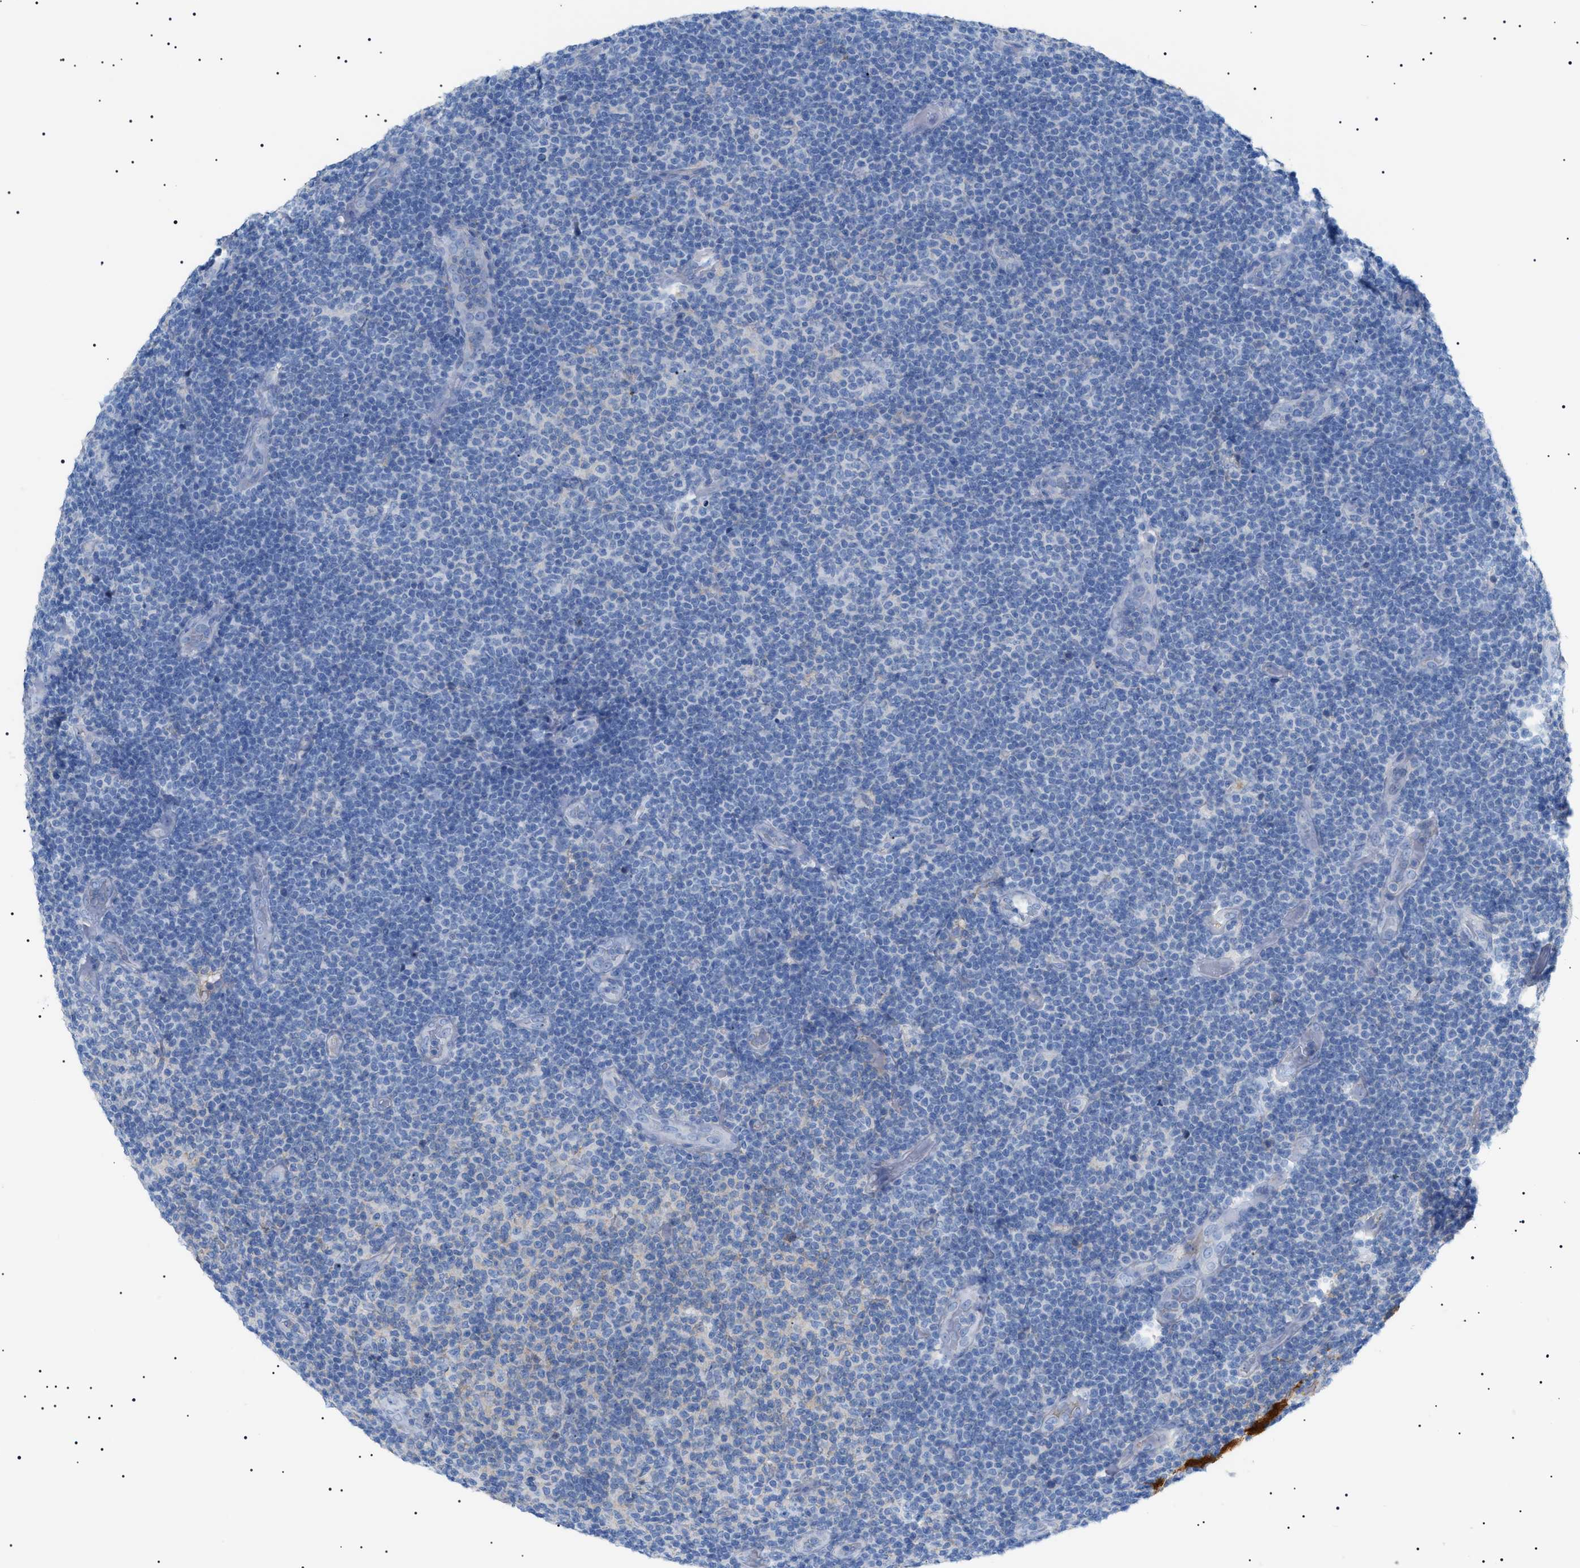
{"staining": {"intensity": "negative", "quantity": "none", "location": "none"}, "tissue": "lymphoma", "cell_type": "Tumor cells", "image_type": "cancer", "snomed": [{"axis": "morphology", "description": "Malignant lymphoma, non-Hodgkin's type, Low grade"}, {"axis": "topography", "description": "Lymph node"}], "caption": "DAB (3,3'-diaminobenzidine) immunohistochemical staining of human lymphoma shows no significant expression in tumor cells.", "gene": "LPA", "patient": {"sex": "male", "age": 83}}